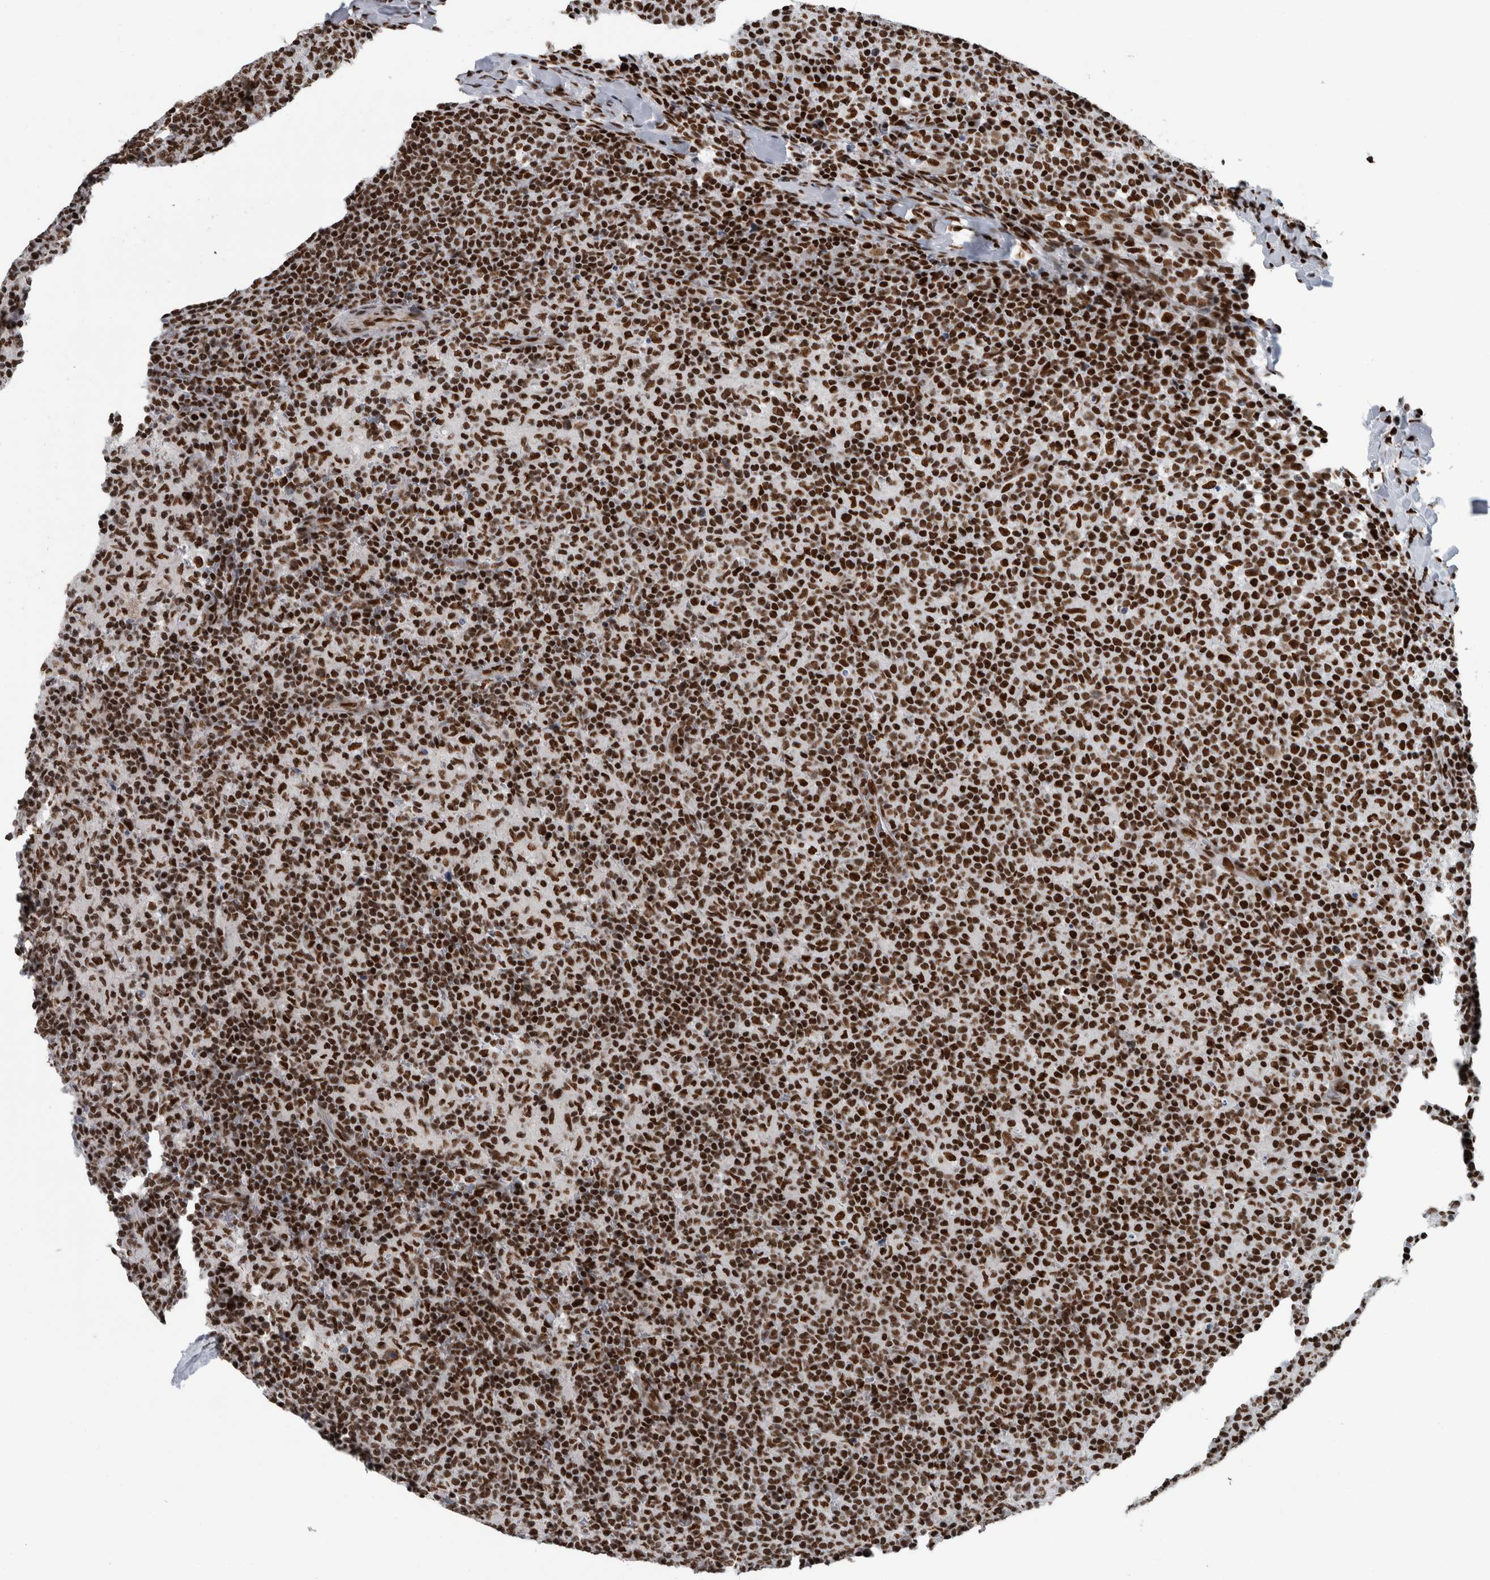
{"staining": {"intensity": "strong", "quantity": ">75%", "location": "nuclear"}, "tissue": "lymph node", "cell_type": "Germinal center cells", "image_type": "normal", "snomed": [{"axis": "morphology", "description": "Normal tissue, NOS"}, {"axis": "morphology", "description": "Inflammation, NOS"}, {"axis": "topography", "description": "Lymph node"}], "caption": "About >75% of germinal center cells in unremarkable human lymph node show strong nuclear protein positivity as visualized by brown immunohistochemical staining.", "gene": "DNMT3A", "patient": {"sex": "male", "age": 55}}